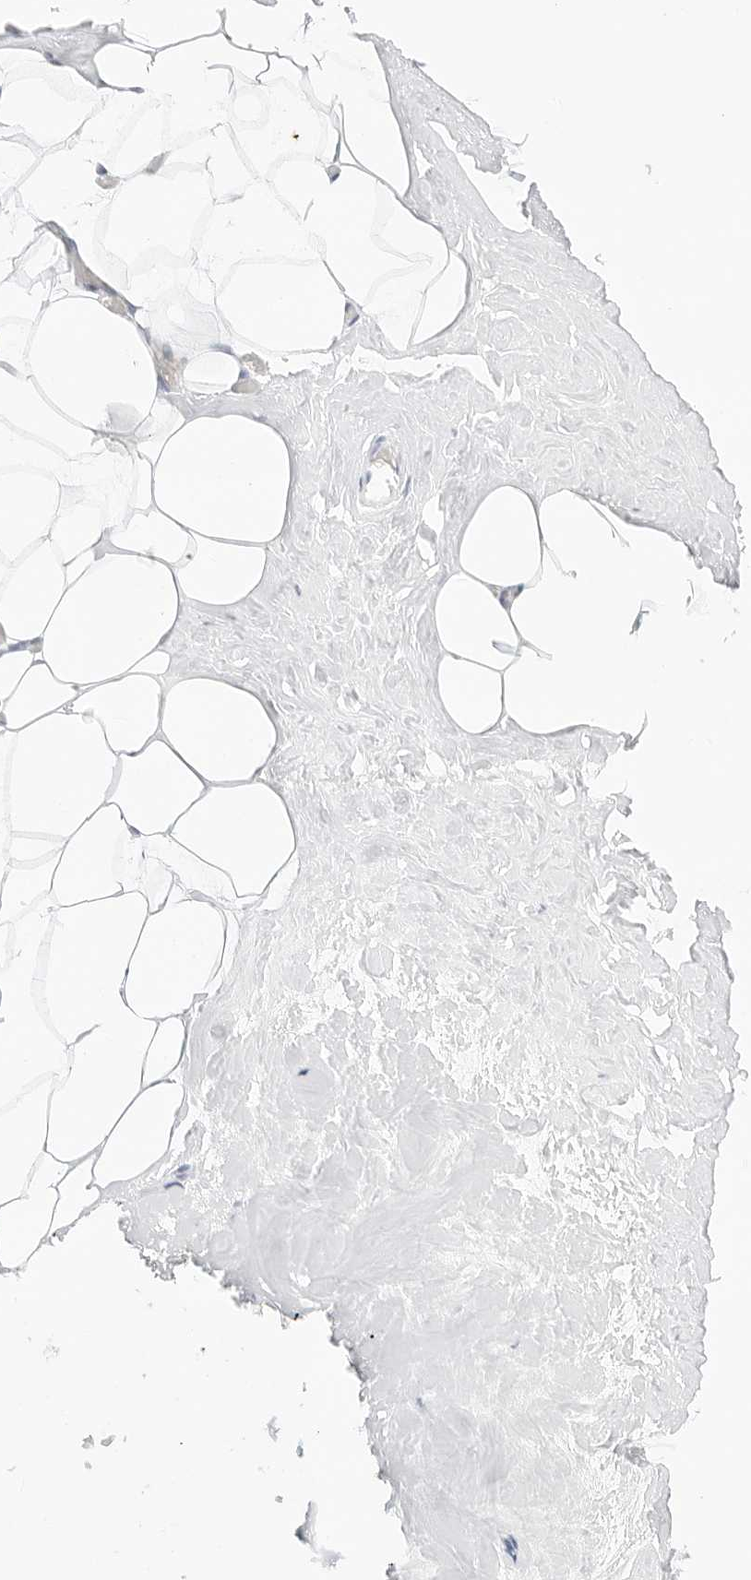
{"staining": {"intensity": "negative", "quantity": "none", "location": "none"}, "tissue": "adipose tissue", "cell_type": "Adipocytes", "image_type": "normal", "snomed": [{"axis": "morphology", "description": "Normal tissue, NOS"}, {"axis": "morphology", "description": "Fibrosis, NOS"}, {"axis": "topography", "description": "Breast"}, {"axis": "topography", "description": "Adipose tissue"}], "caption": "Immunohistochemistry image of unremarkable adipose tissue: human adipose tissue stained with DAB (3,3'-diaminobenzidine) reveals no significant protein positivity in adipocytes.", "gene": "GNAS", "patient": {"sex": "female", "age": 39}}